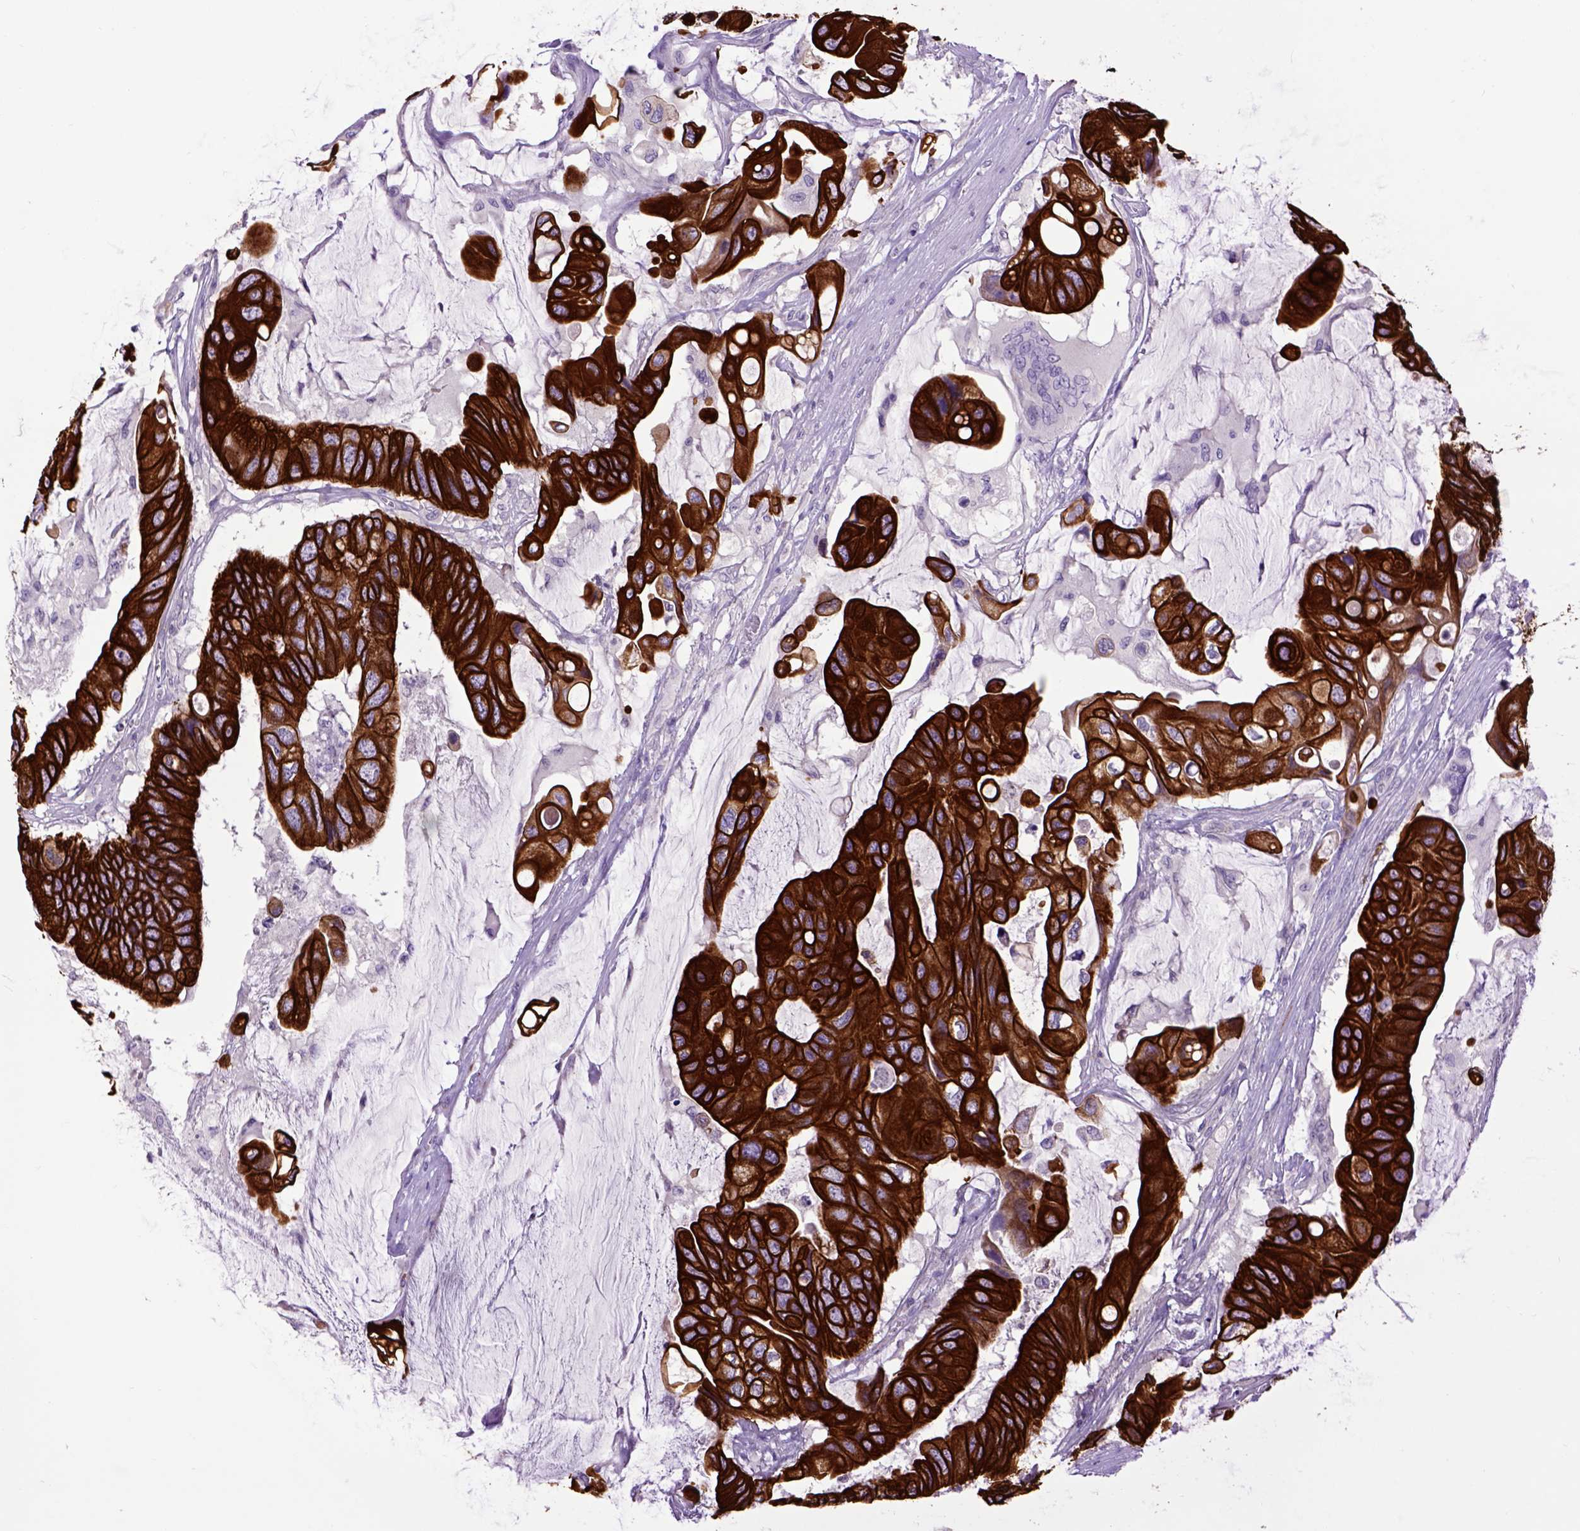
{"staining": {"intensity": "strong", "quantity": ">75%", "location": "cytoplasmic/membranous"}, "tissue": "colorectal cancer", "cell_type": "Tumor cells", "image_type": "cancer", "snomed": [{"axis": "morphology", "description": "Adenocarcinoma, NOS"}, {"axis": "topography", "description": "Rectum"}], "caption": "This is an image of immunohistochemistry (IHC) staining of colorectal cancer, which shows strong positivity in the cytoplasmic/membranous of tumor cells.", "gene": "RAB25", "patient": {"sex": "male", "age": 63}}